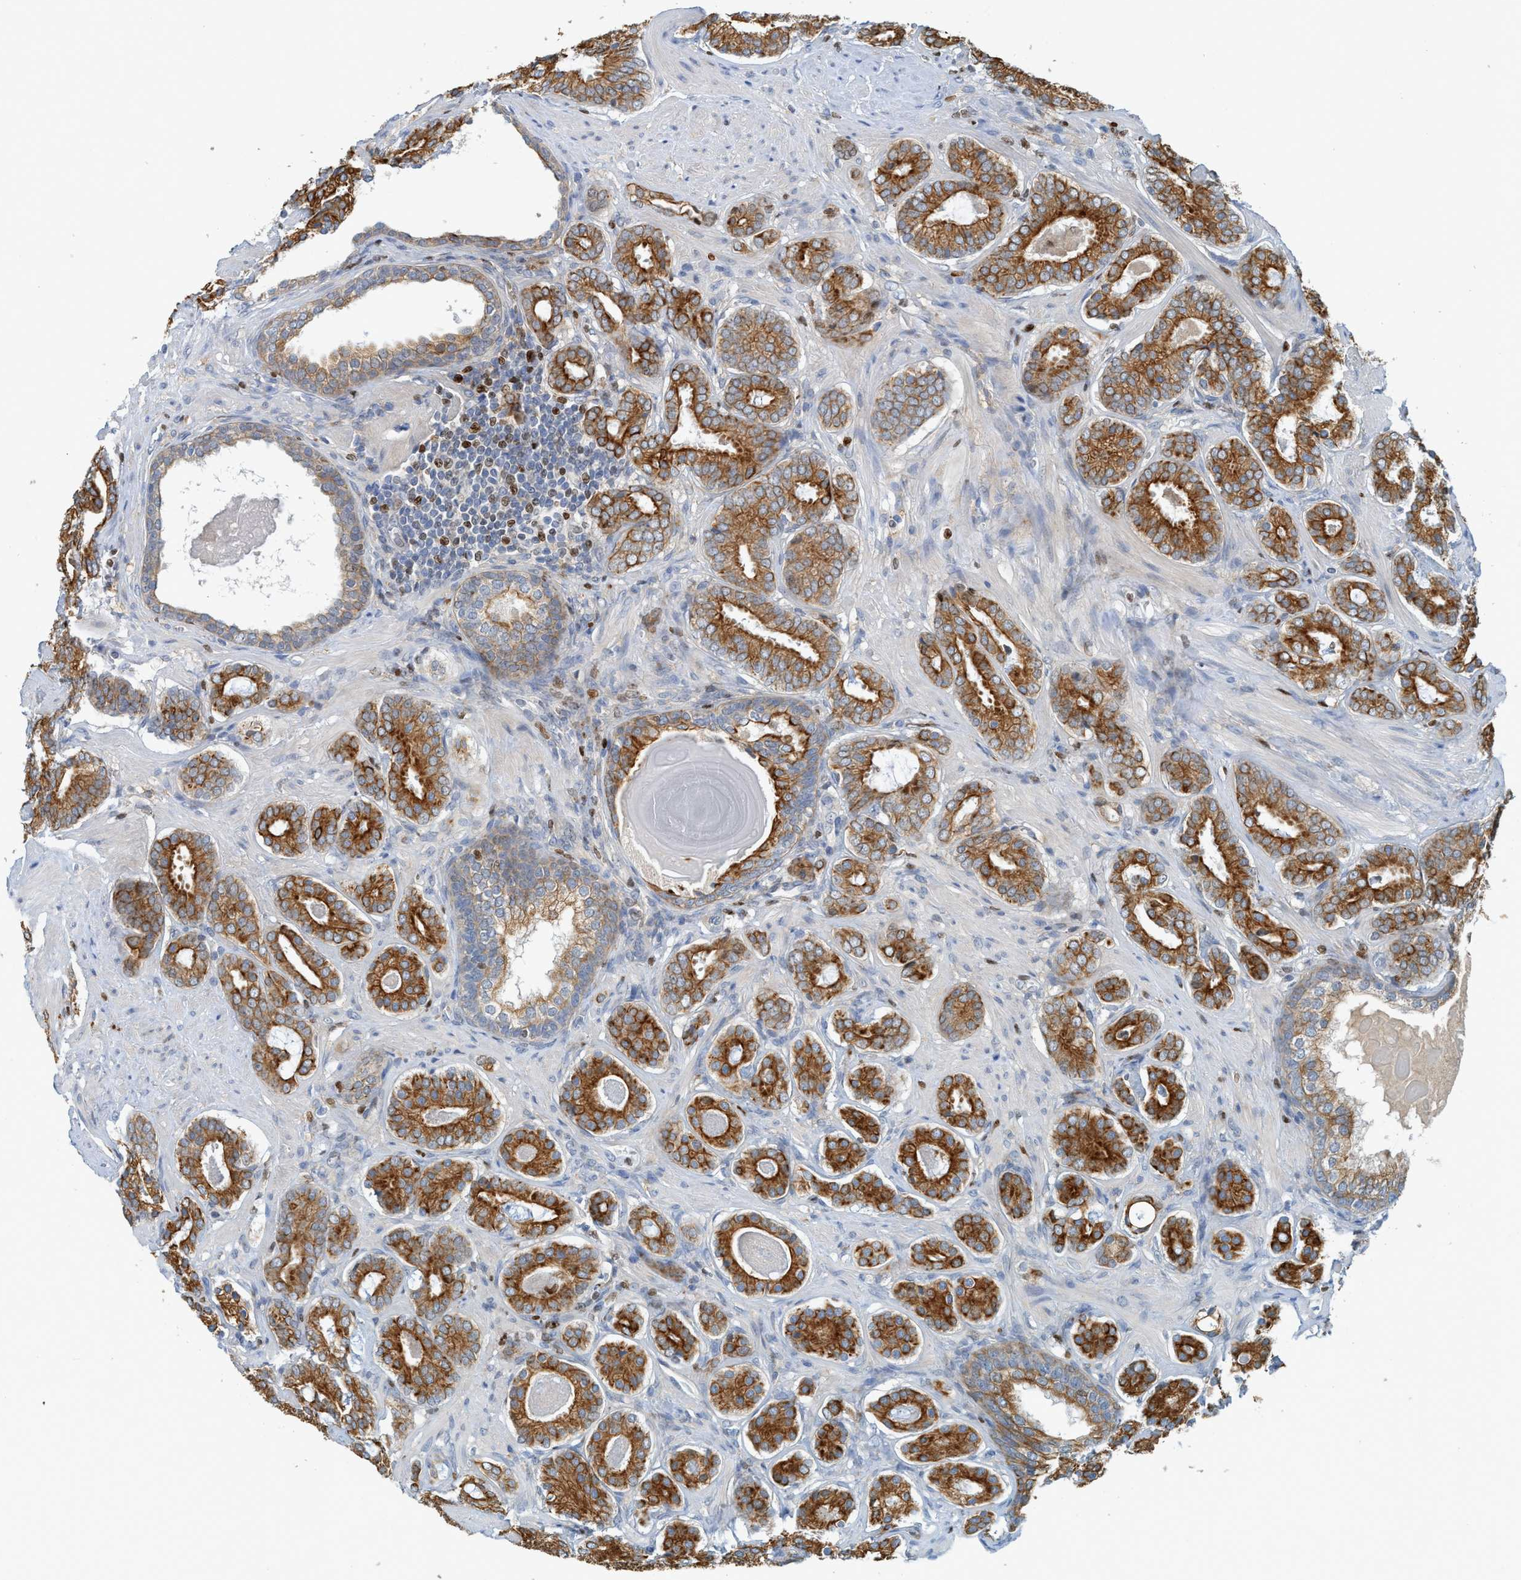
{"staining": {"intensity": "strong", "quantity": ">75%", "location": "cytoplasmic/membranous"}, "tissue": "prostate cancer", "cell_type": "Tumor cells", "image_type": "cancer", "snomed": [{"axis": "morphology", "description": "Adenocarcinoma, Low grade"}, {"axis": "topography", "description": "Prostate"}], "caption": "Prostate cancer was stained to show a protein in brown. There is high levels of strong cytoplasmic/membranous positivity in about >75% of tumor cells.", "gene": "SH3D19", "patient": {"sex": "male", "age": 69}}